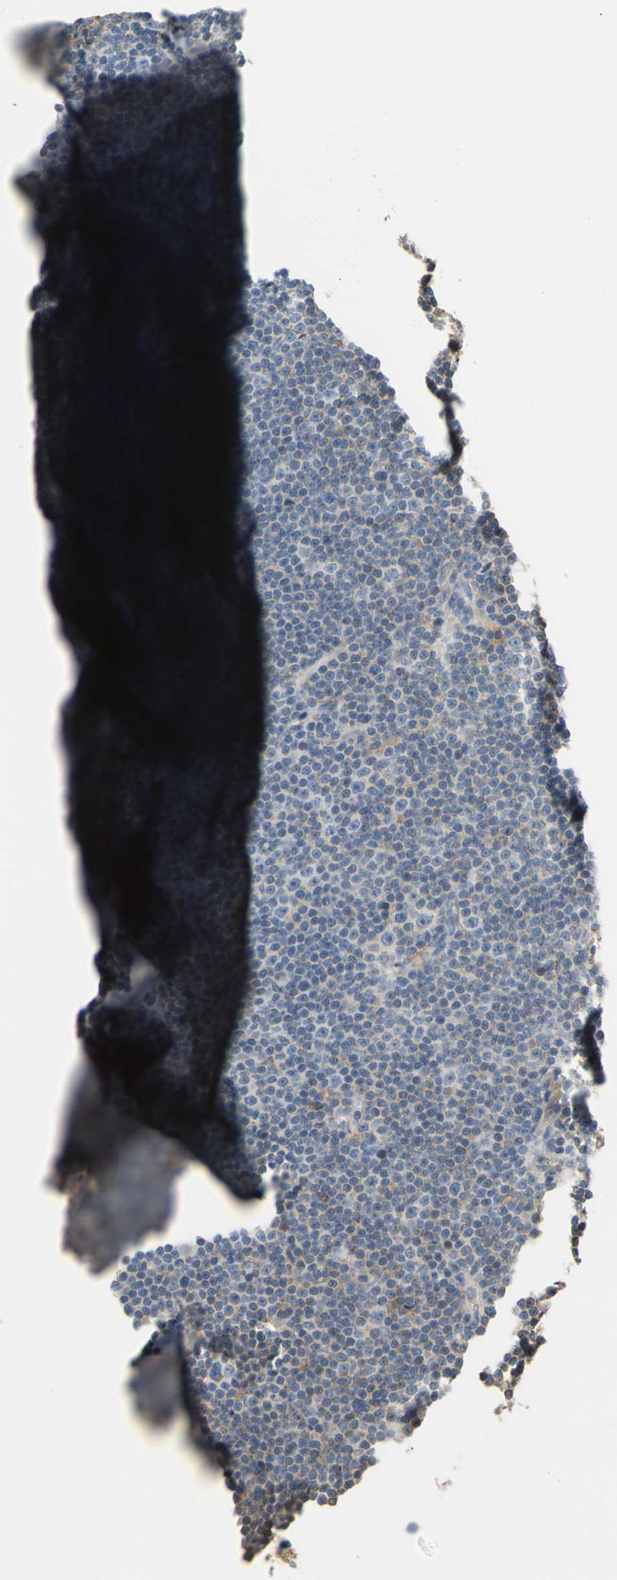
{"staining": {"intensity": "moderate", "quantity": "25%-75%", "location": "cytoplasmic/membranous"}, "tissue": "lymphoma", "cell_type": "Tumor cells", "image_type": "cancer", "snomed": [{"axis": "morphology", "description": "Malignant lymphoma, non-Hodgkin's type, Low grade"}, {"axis": "topography", "description": "Lymph node"}], "caption": "A high-resolution image shows immunohistochemistry (IHC) staining of lymphoma, which exhibits moderate cytoplasmic/membranous expression in about 25%-75% of tumor cells. (brown staining indicates protein expression, while blue staining denotes nuclei).", "gene": "ALDH1A2", "patient": {"sex": "female", "age": 67}}